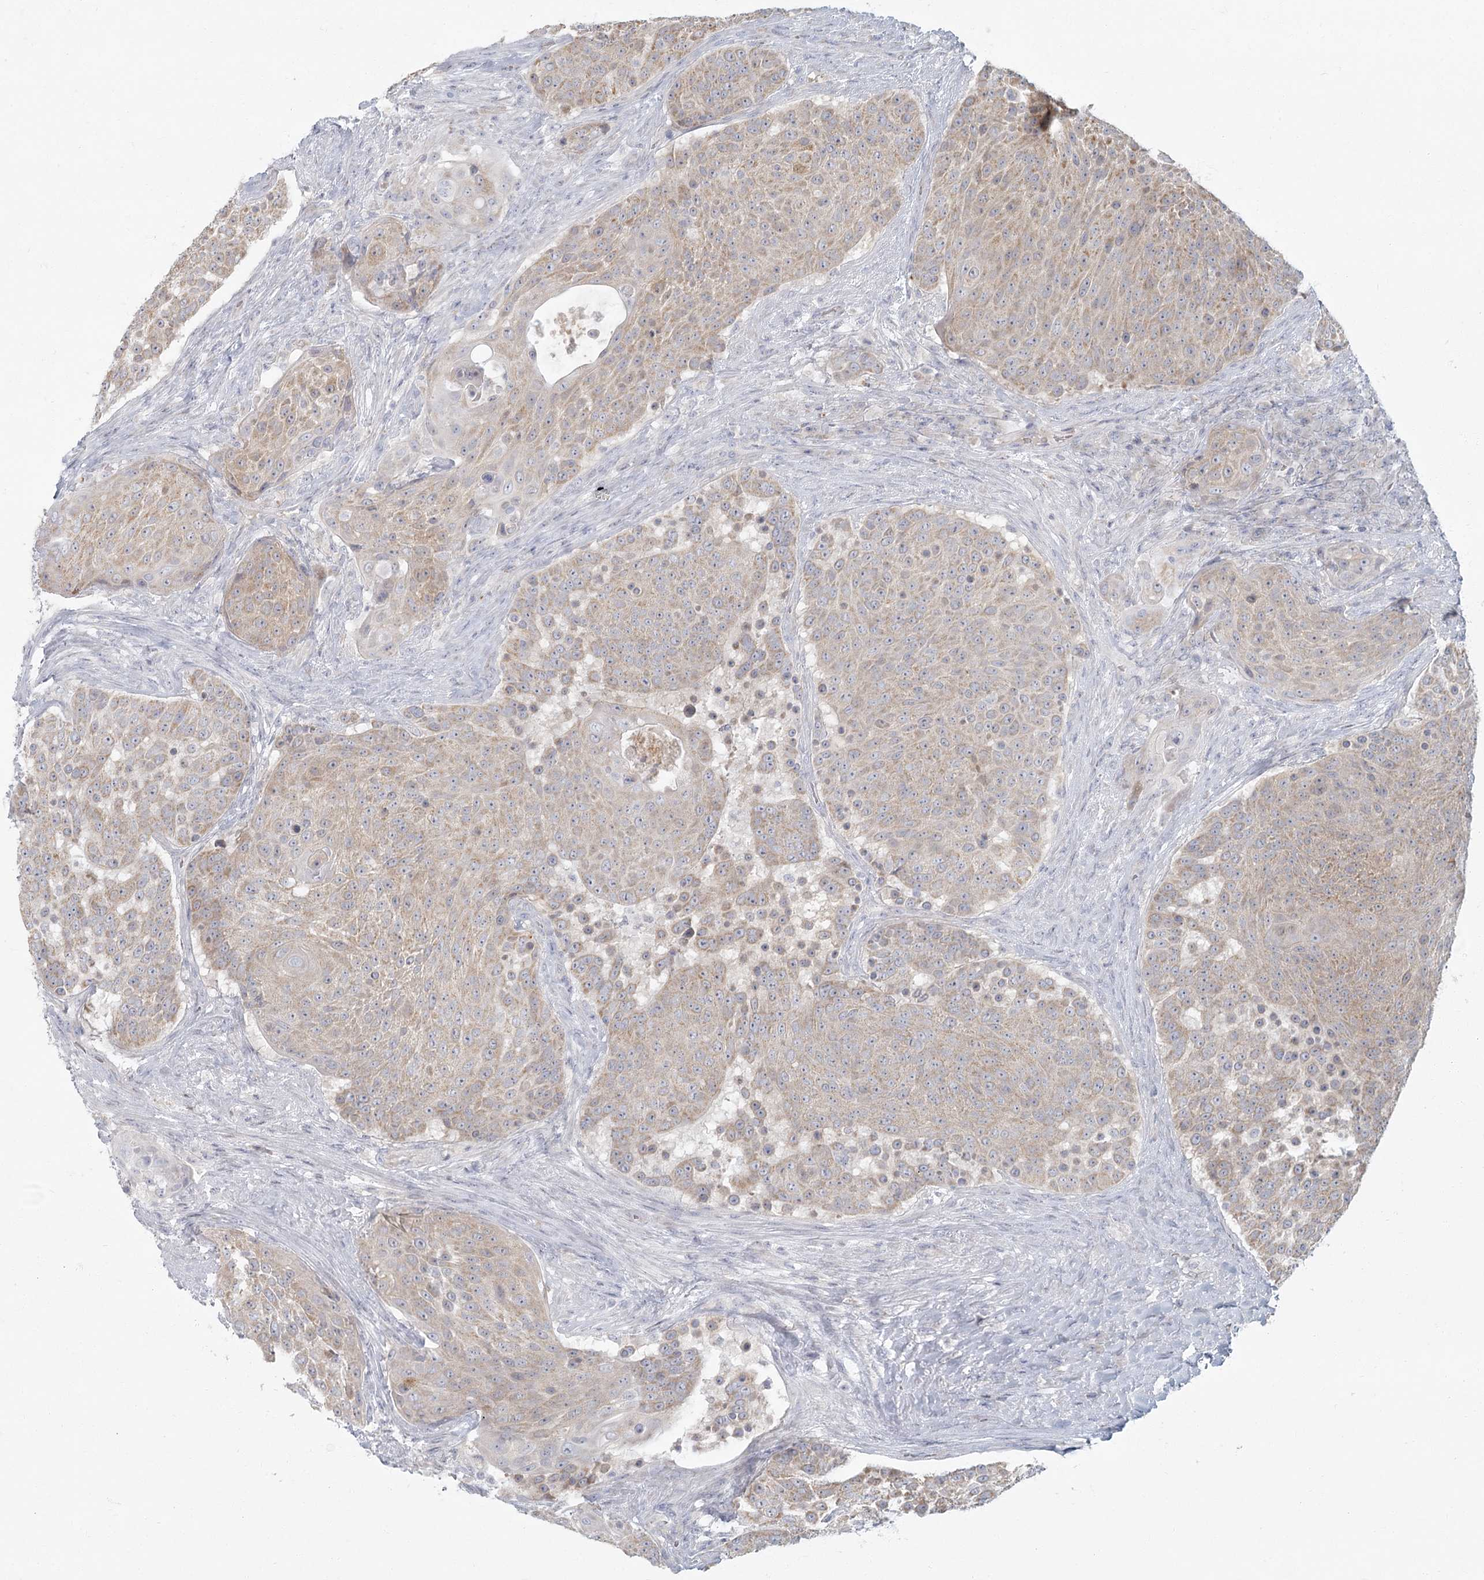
{"staining": {"intensity": "weak", "quantity": ">75%", "location": "cytoplasmic/membranous"}, "tissue": "urothelial cancer", "cell_type": "Tumor cells", "image_type": "cancer", "snomed": [{"axis": "morphology", "description": "Urothelial carcinoma, High grade"}, {"axis": "topography", "description": "Urinary bladder"}], "caption": "Immunohistochemistry (IHC) histopathology image of human urothelial carcinoma (high-grade) stained for a protein (brown), which reveals low levels of weak cytoplasmic/membranous staining in approximately >75% of tumor cells.", "gene": "FAM110C", "patient": {"sex": "female", "age": 63}}